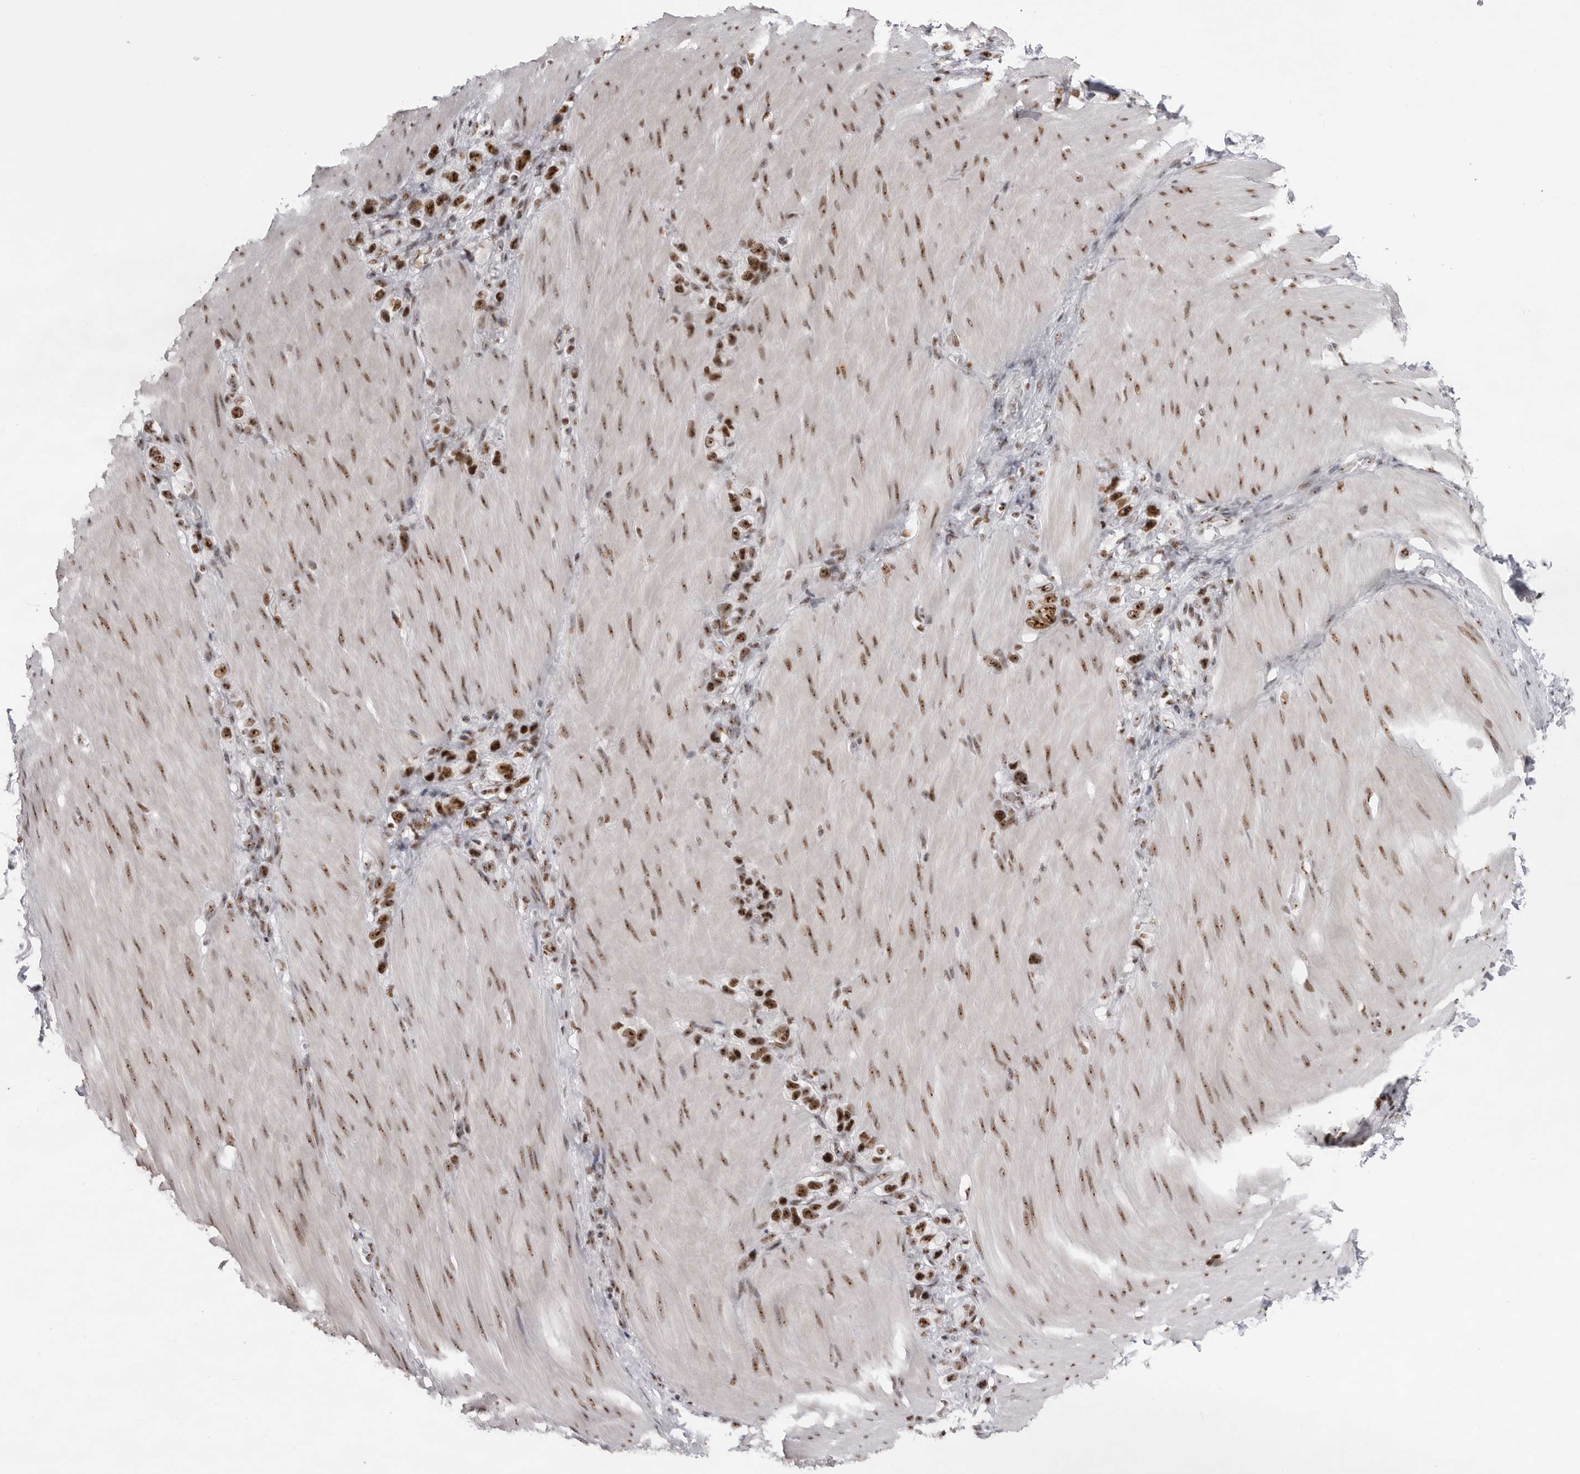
{"staining": {"intensity": "strong", "quantity": ">75%", "location": "nuclear"}, "tissue": "stomach cancer", "cell_type": "Tumor cells", "image_type": "cancer", "snomed": [{"axis": "morphology", "description": "Adenocarcinoma, NOS"}, {"axis": "topography", "description": "Stomach"}], "caption": "A high amount of strong nuclear staining is appreciated in approximately >75% of tumor cells in stomach cancer (adenocarcinoma) tissue. The staining was performed using DAB to visualize the protein expression in brown, while the nuclei were stained in blue with hematoxylin (Magnification: 20x).", "gene": "DHX9", "patient": {"sex": "female", "age": 65}}